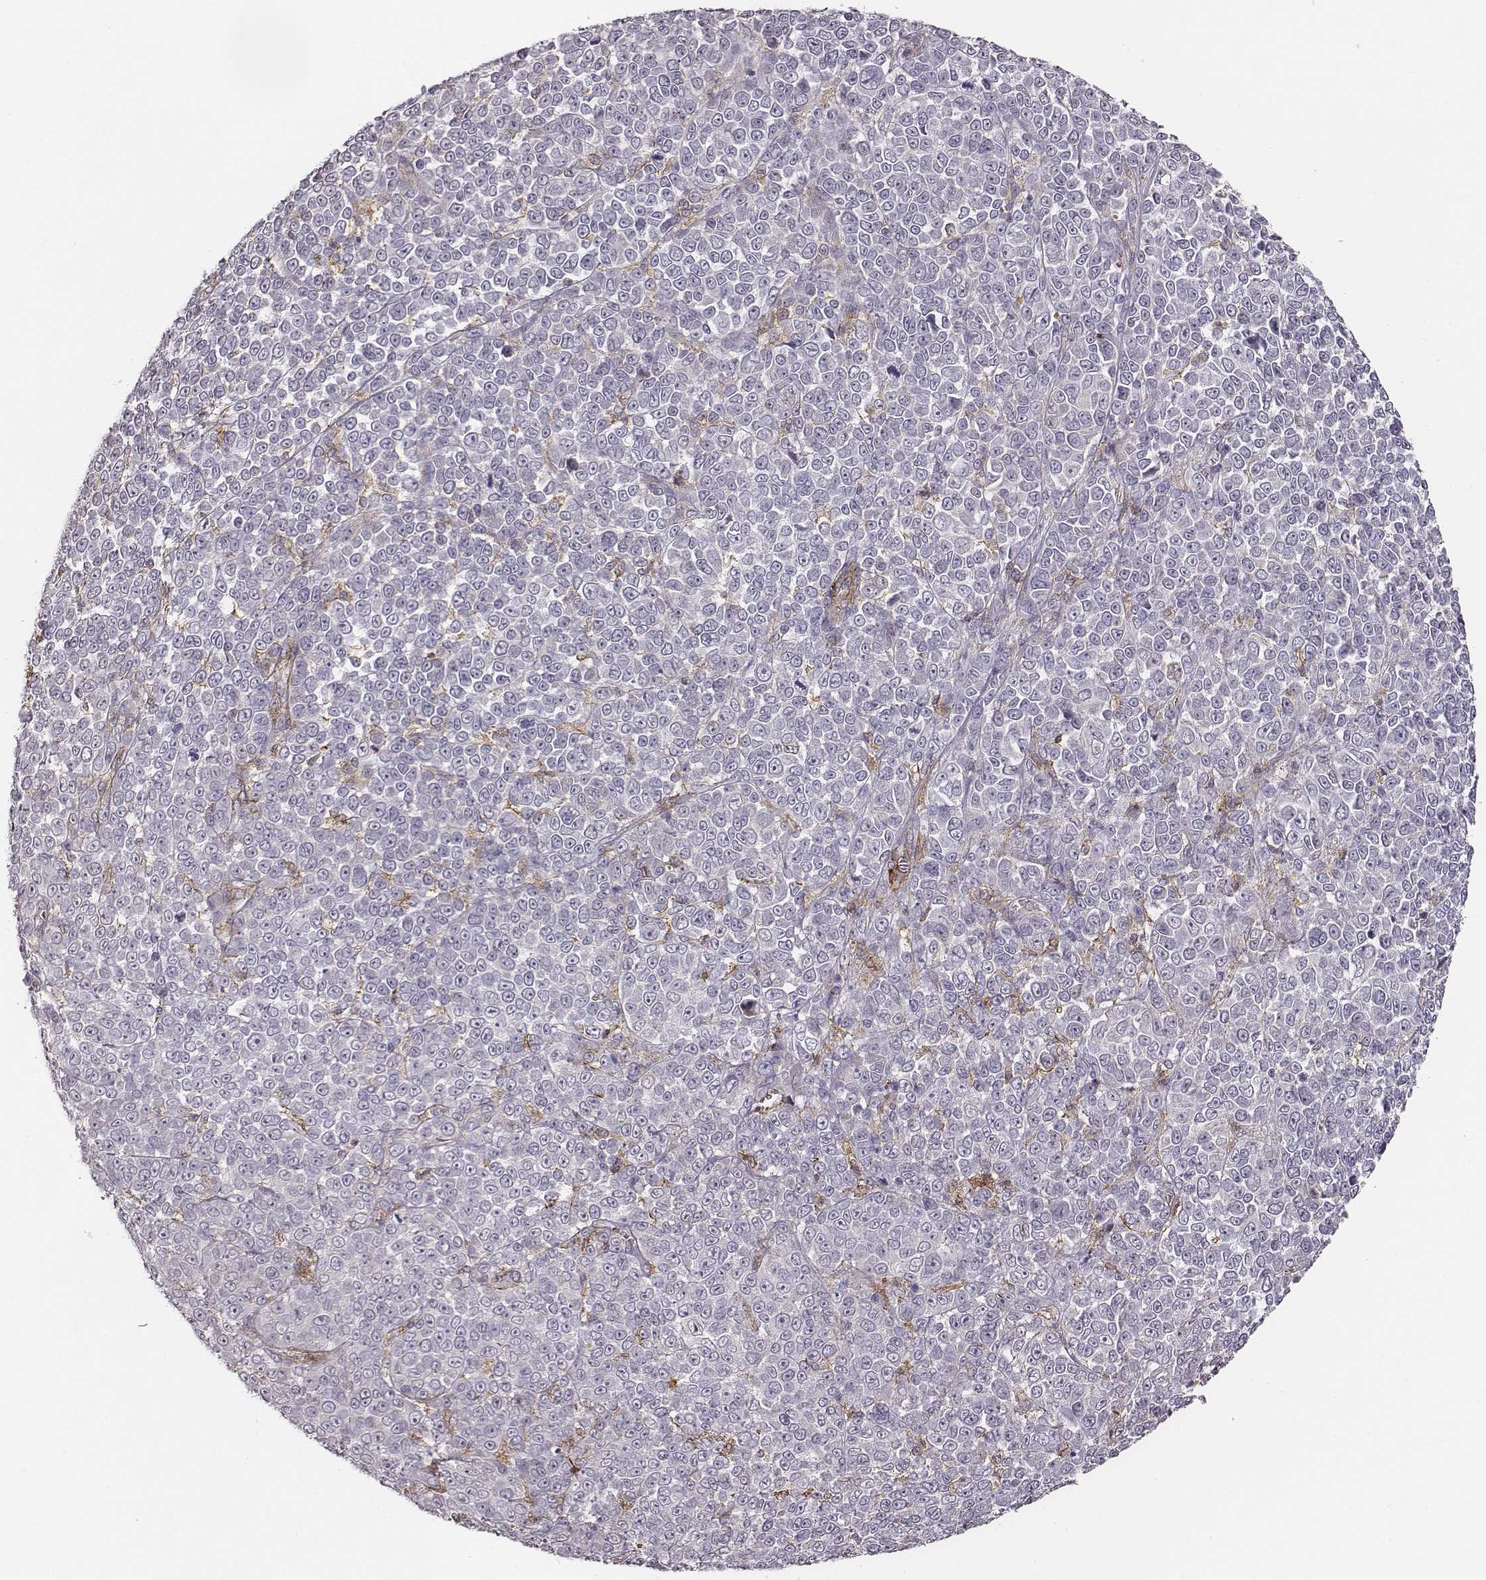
{"staining": {"intensity": "negative", "quantity": "none", "location": "none"}, "tissue": "melanoma", "cell_type": "Tumor cells", "image_type": "cancer", "snomed": [{"axis": "morphology", "description": "Malignant melanoma, NOS"}, {"axis": "topography", "description": "Skin"}], "caption": "This is an immunohistochemistry image of malignant melanoma. There is no positivity in tumor cells.", "gene": "ZYX", "patient": {"sex": "female", "age": 95}}